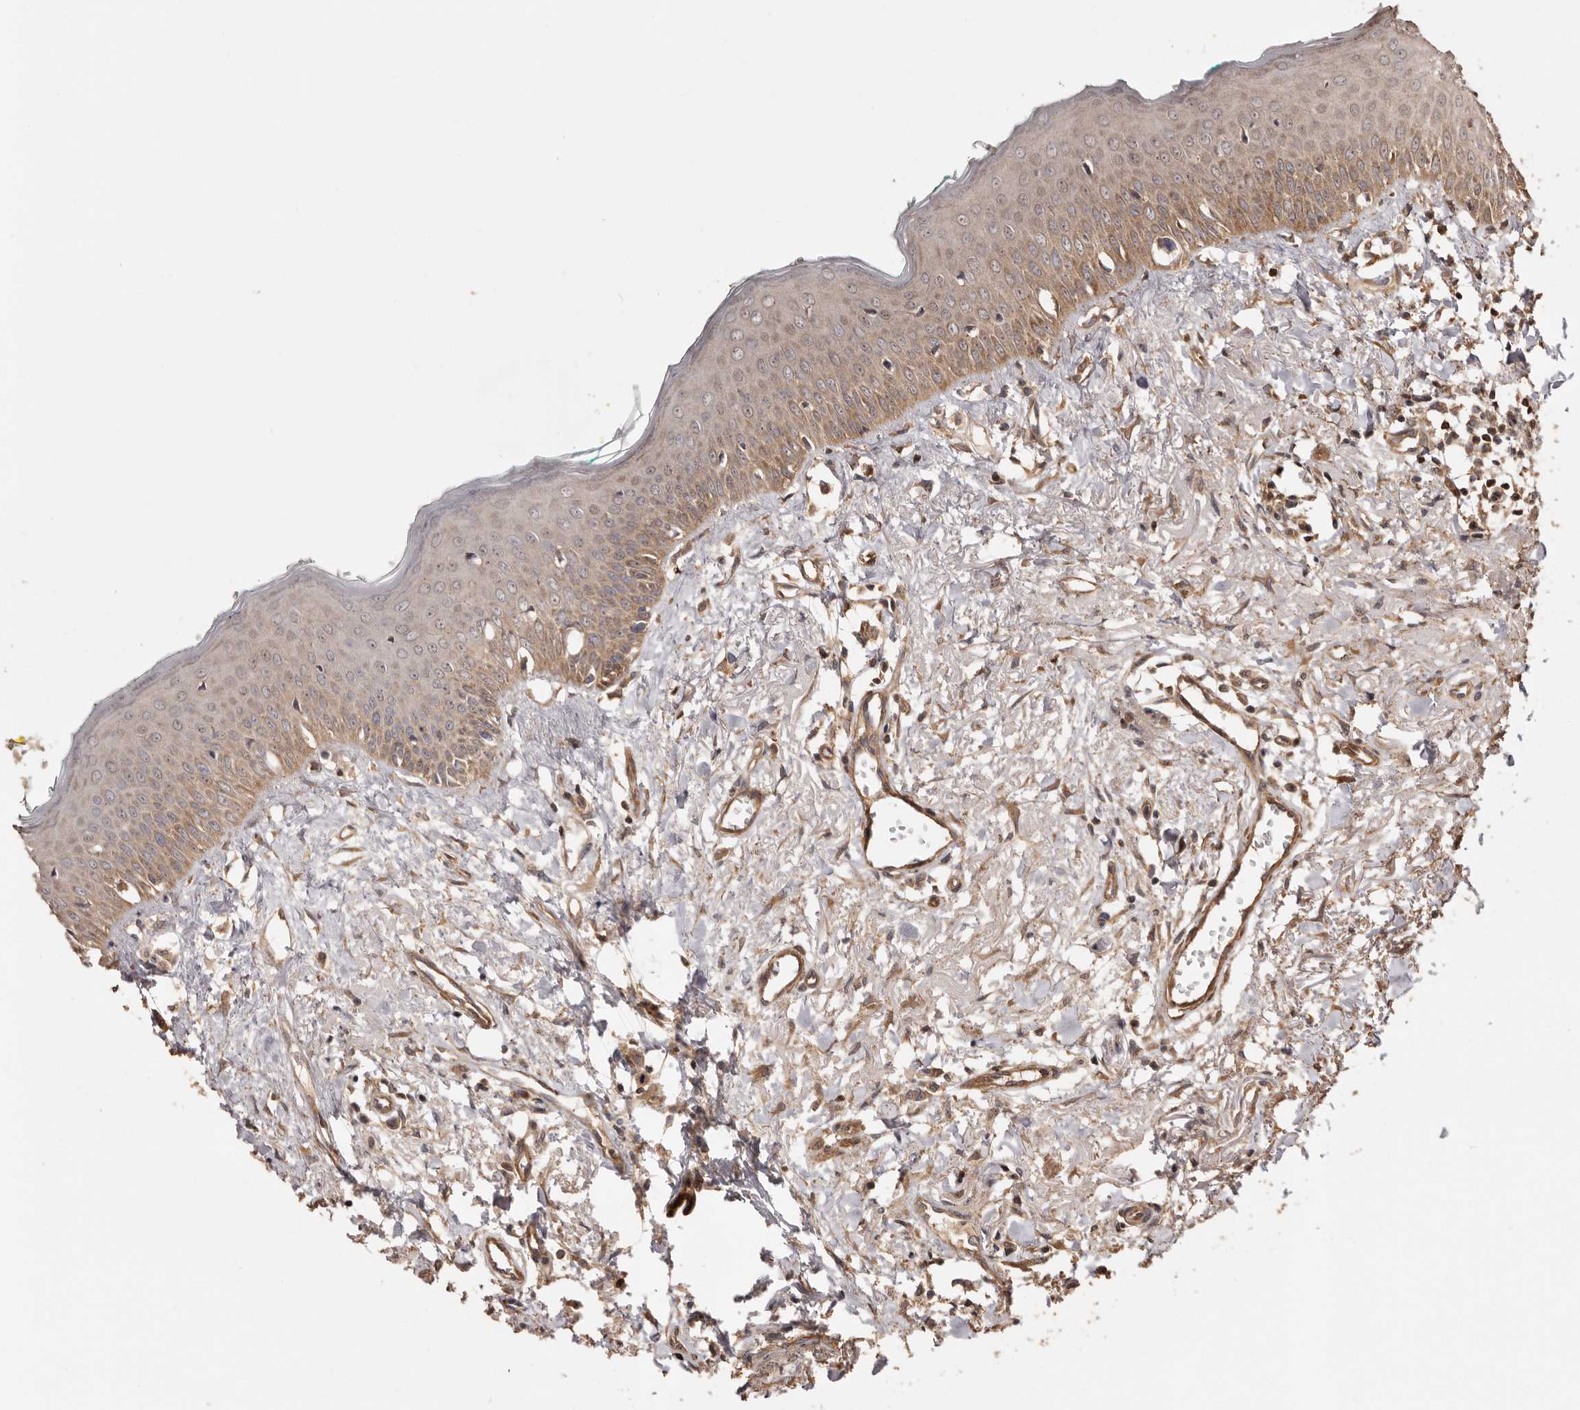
{"staining": {"intensity": "moderate", "quantity": "25%-75%", "location": "cytoplasmic/membranous"}, "tissue": "oral mucosa", "cell_type": "Squamous epithelial cells", "image_type": "normal", "snomed": [{"axis": "morphology", "description": "Normal tissue, NOS"}, {"axis": "topography", "description": "Oral tissue"}], "caption": "Protein expression by immunohistochemistry demonstrates moderate cytoplasmic/membranous expression in about 25%-75% of squamous epithelial cells in normal oral mucosa.", "gene": "COQ8B", "patient": {"sex": "female", "age": 70}}